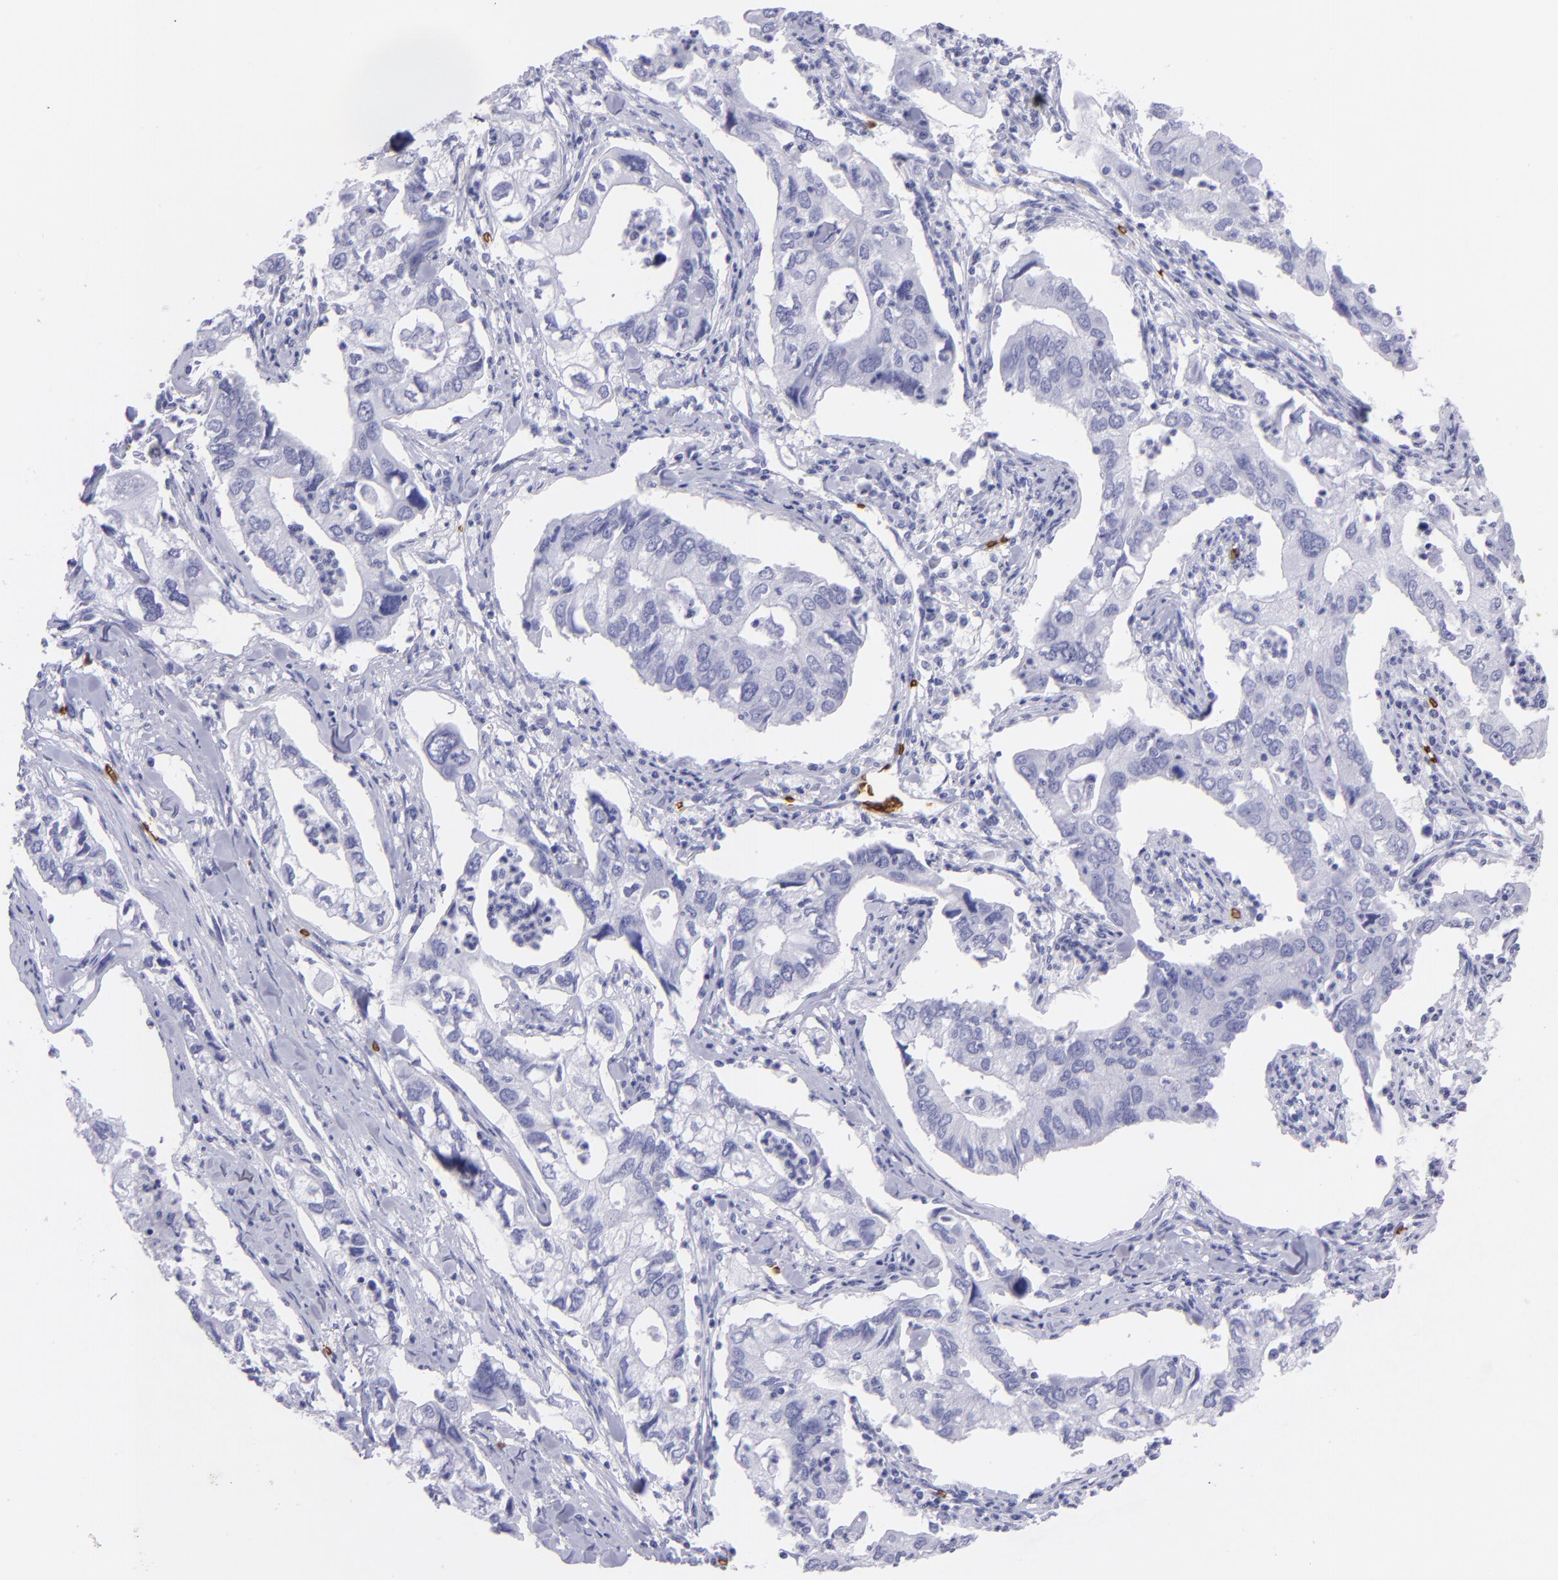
{"staining": {"intensity": "negative", "quantity": "none", "location": "none"}, "tissue": "lung cancer", "cell_type": "Tumor cells", "image_type": "cancer", "snomed": [{"axis": "morphology", "description": "Adenocarcinoma, NOS"}, {"axis": "topography", "description": "Lung"}], "caption": "An IHC photomicrograph of lung cancer is shown. There is no staining in tumor cells of lung cancer.", "gene": "GYPA", "patient": {"sex": "male", "age": 48}}